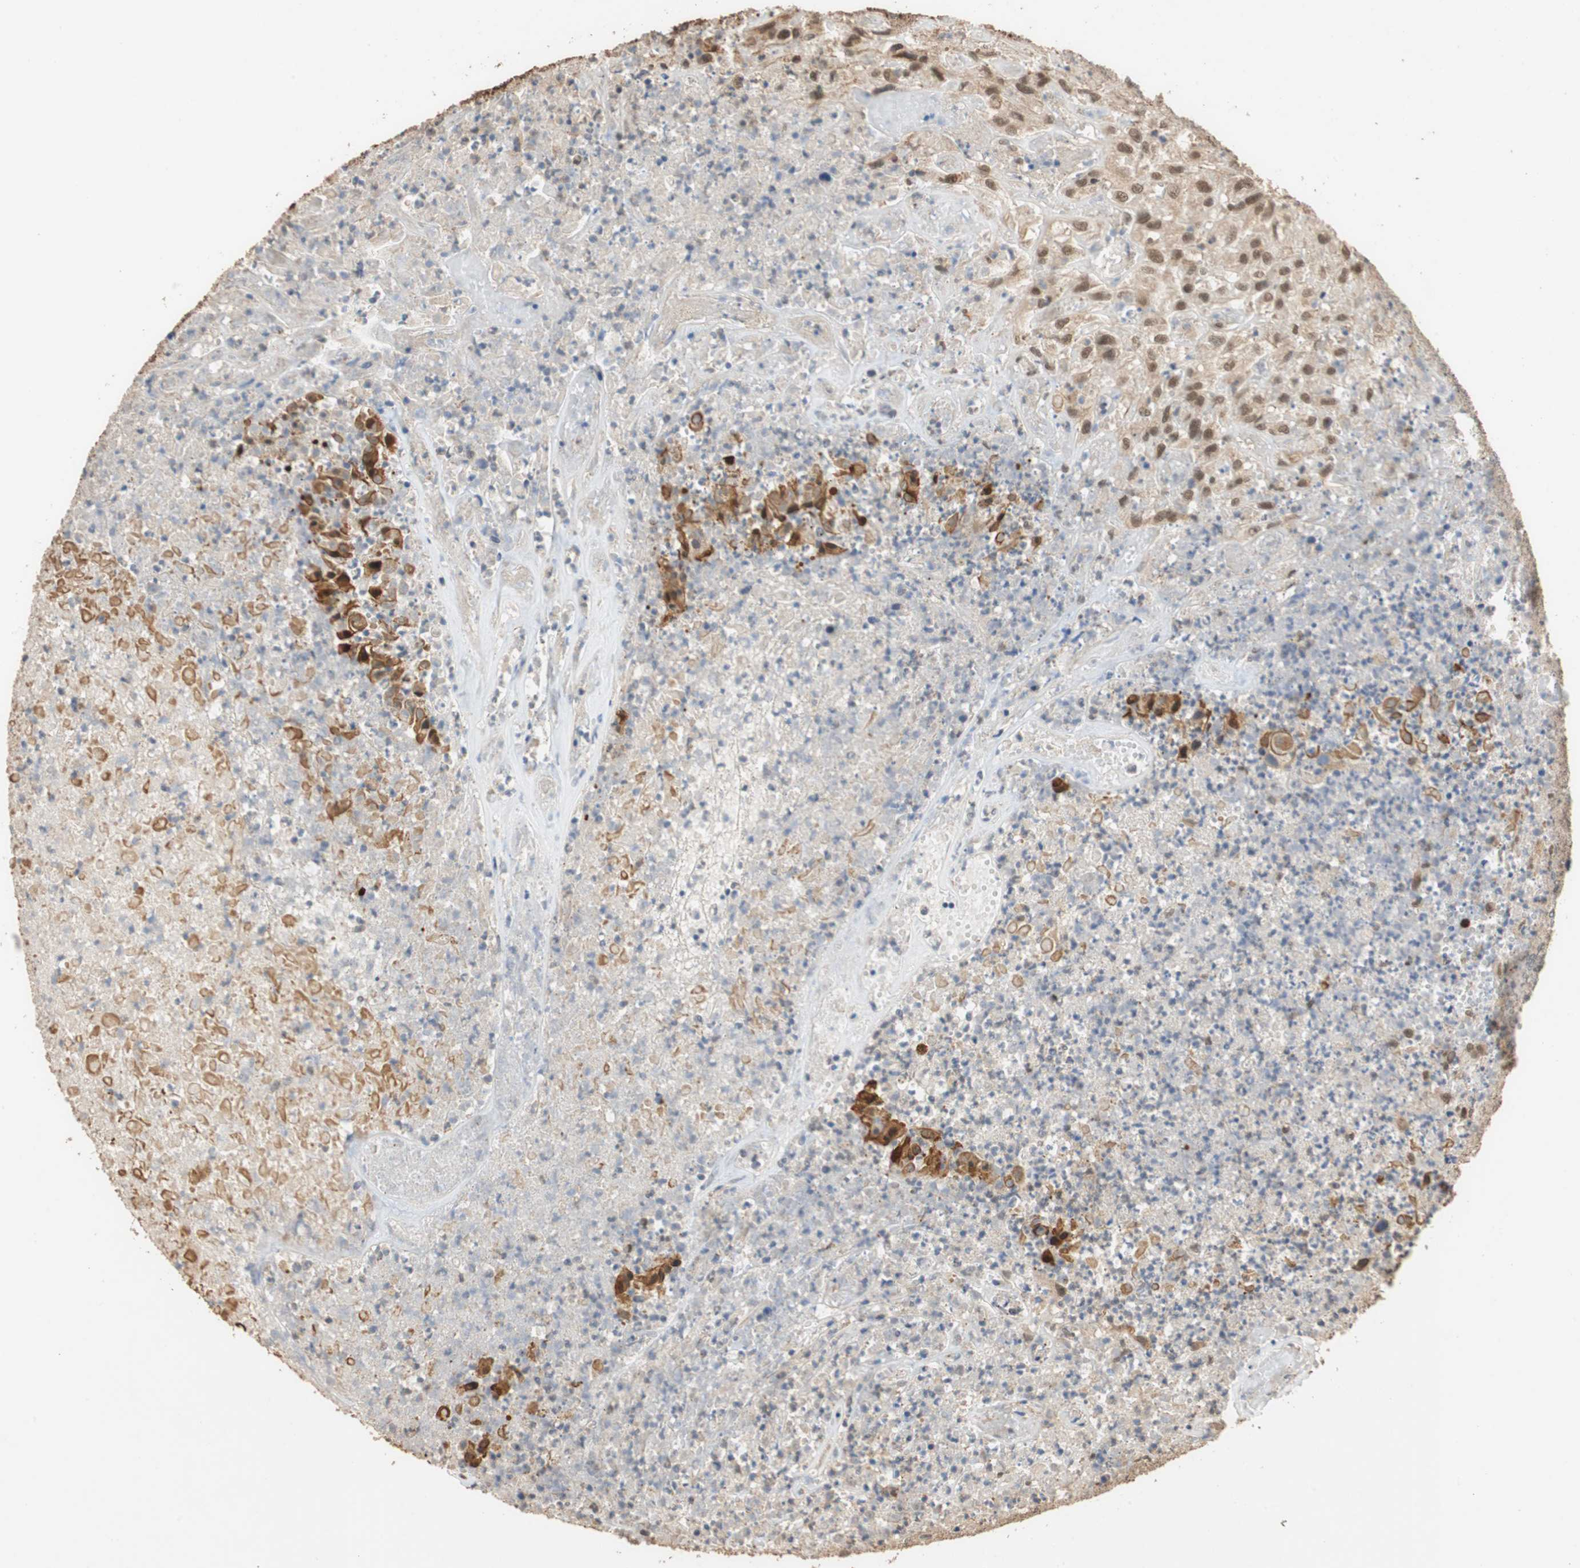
{"staining": {"intensity": "moderate", "quantity": ">75%", "location": "cytoplasmic/membranous,nuclear"}, "tissue": "urothelial cancer", "cell_type": "Tumor cells", "image_type": "cancer", "snomed": [{"axis": "morphology", "description": "Urothelial carcinoma, High grade"}, {"axis": "topography", "description": "Urinary bladder"}], "caption": "DAB immunohistochemical staining of urothelial cancer exhibits moderate cytoplasmic/membranous and nuclear protein expression in about >75% of tumor cells.", "gene": "CDC5L", "patient": {"sex": "male", "age": 66}}